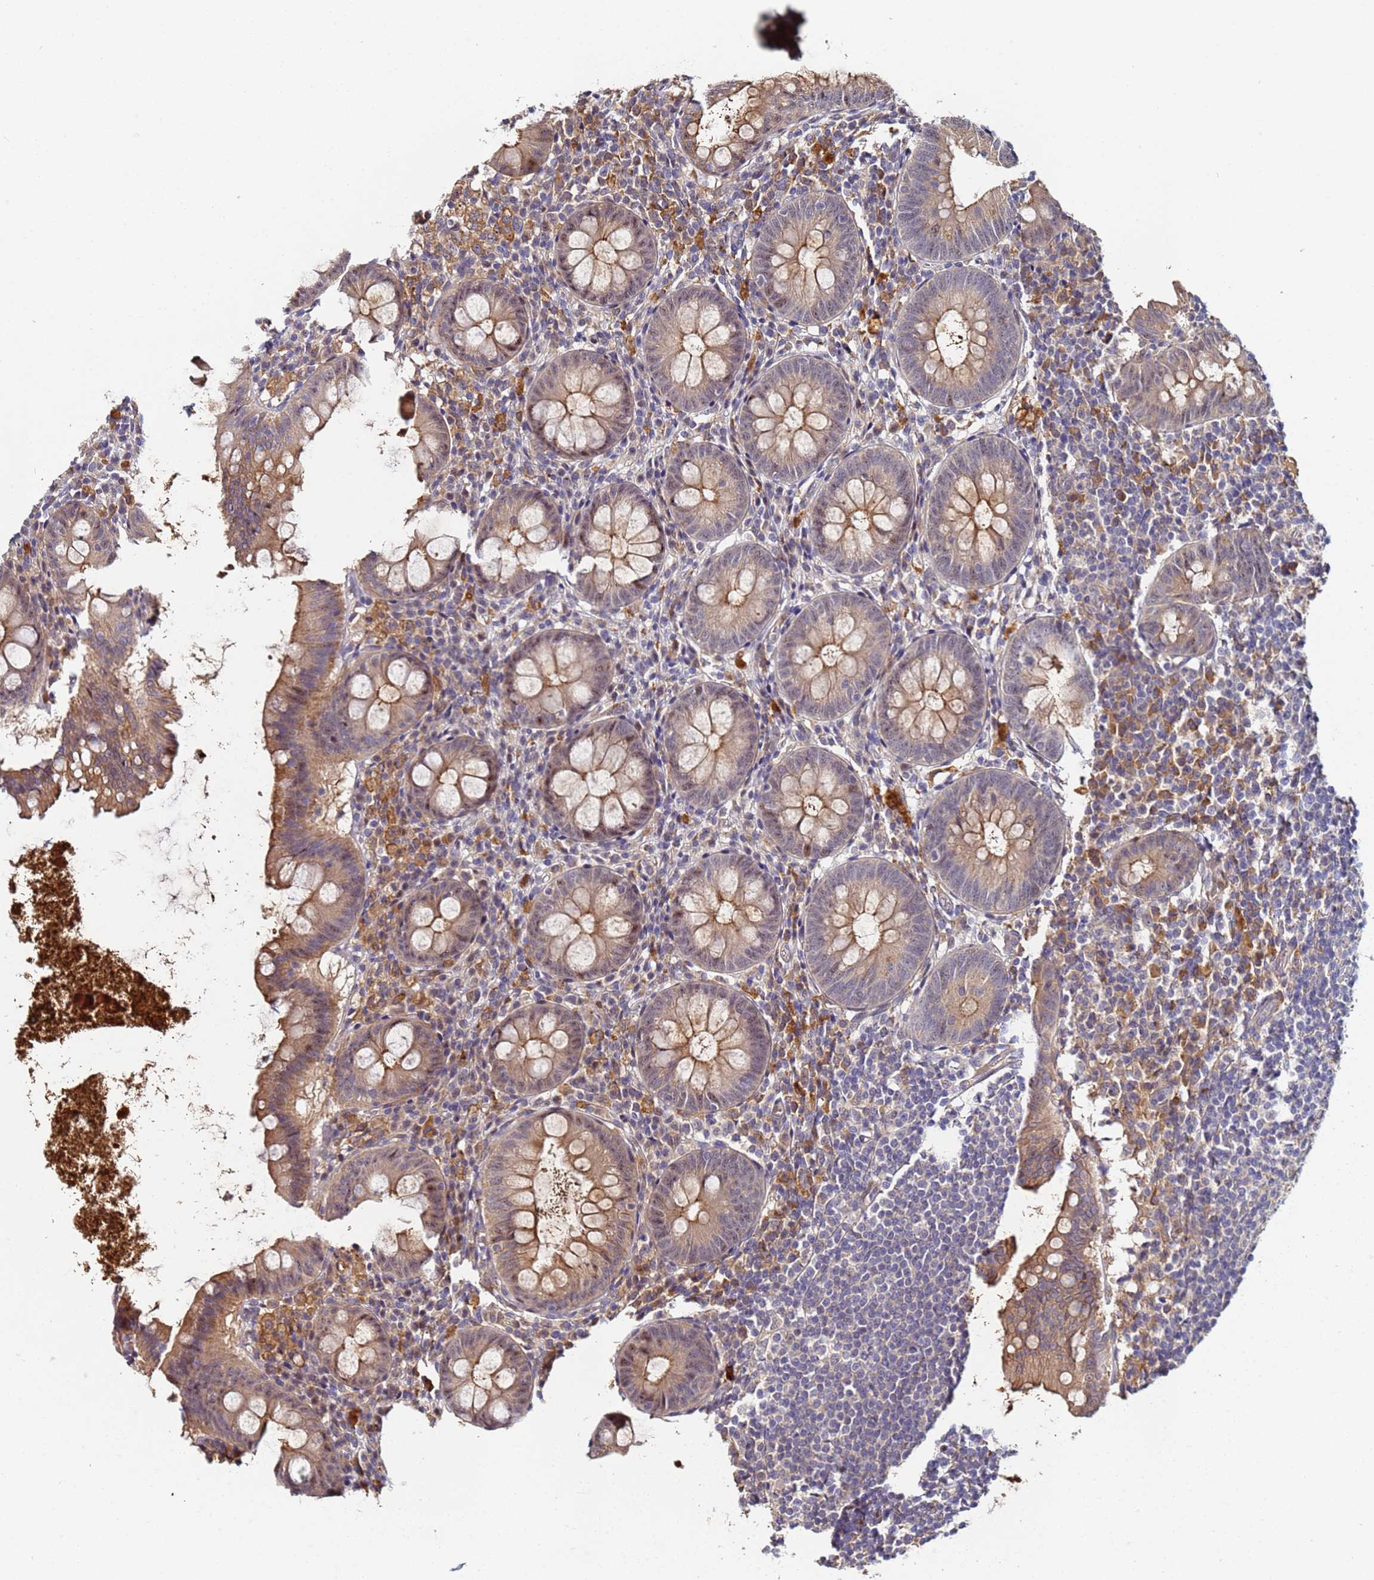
{"staining": {"intensity": "moderate", "quantity": ">75%", "location": "cytoplasmic/membranous"}, "tissue": "appendix", "cell_type": "Glandular cells", "image_type": "normal", "snomed": [{"axis": "morphology", "description": "Normal tissue, NOS"}, {"axis": "topography", "description": "Appendix"}], "caption": "Protein expression analysis of normal appendix shows moderate cytoplasmic/membranous positivity in approximately >75% of glandular cells.", "gene": "OSER1", "patient": {"sex": "female", "age": 51}}